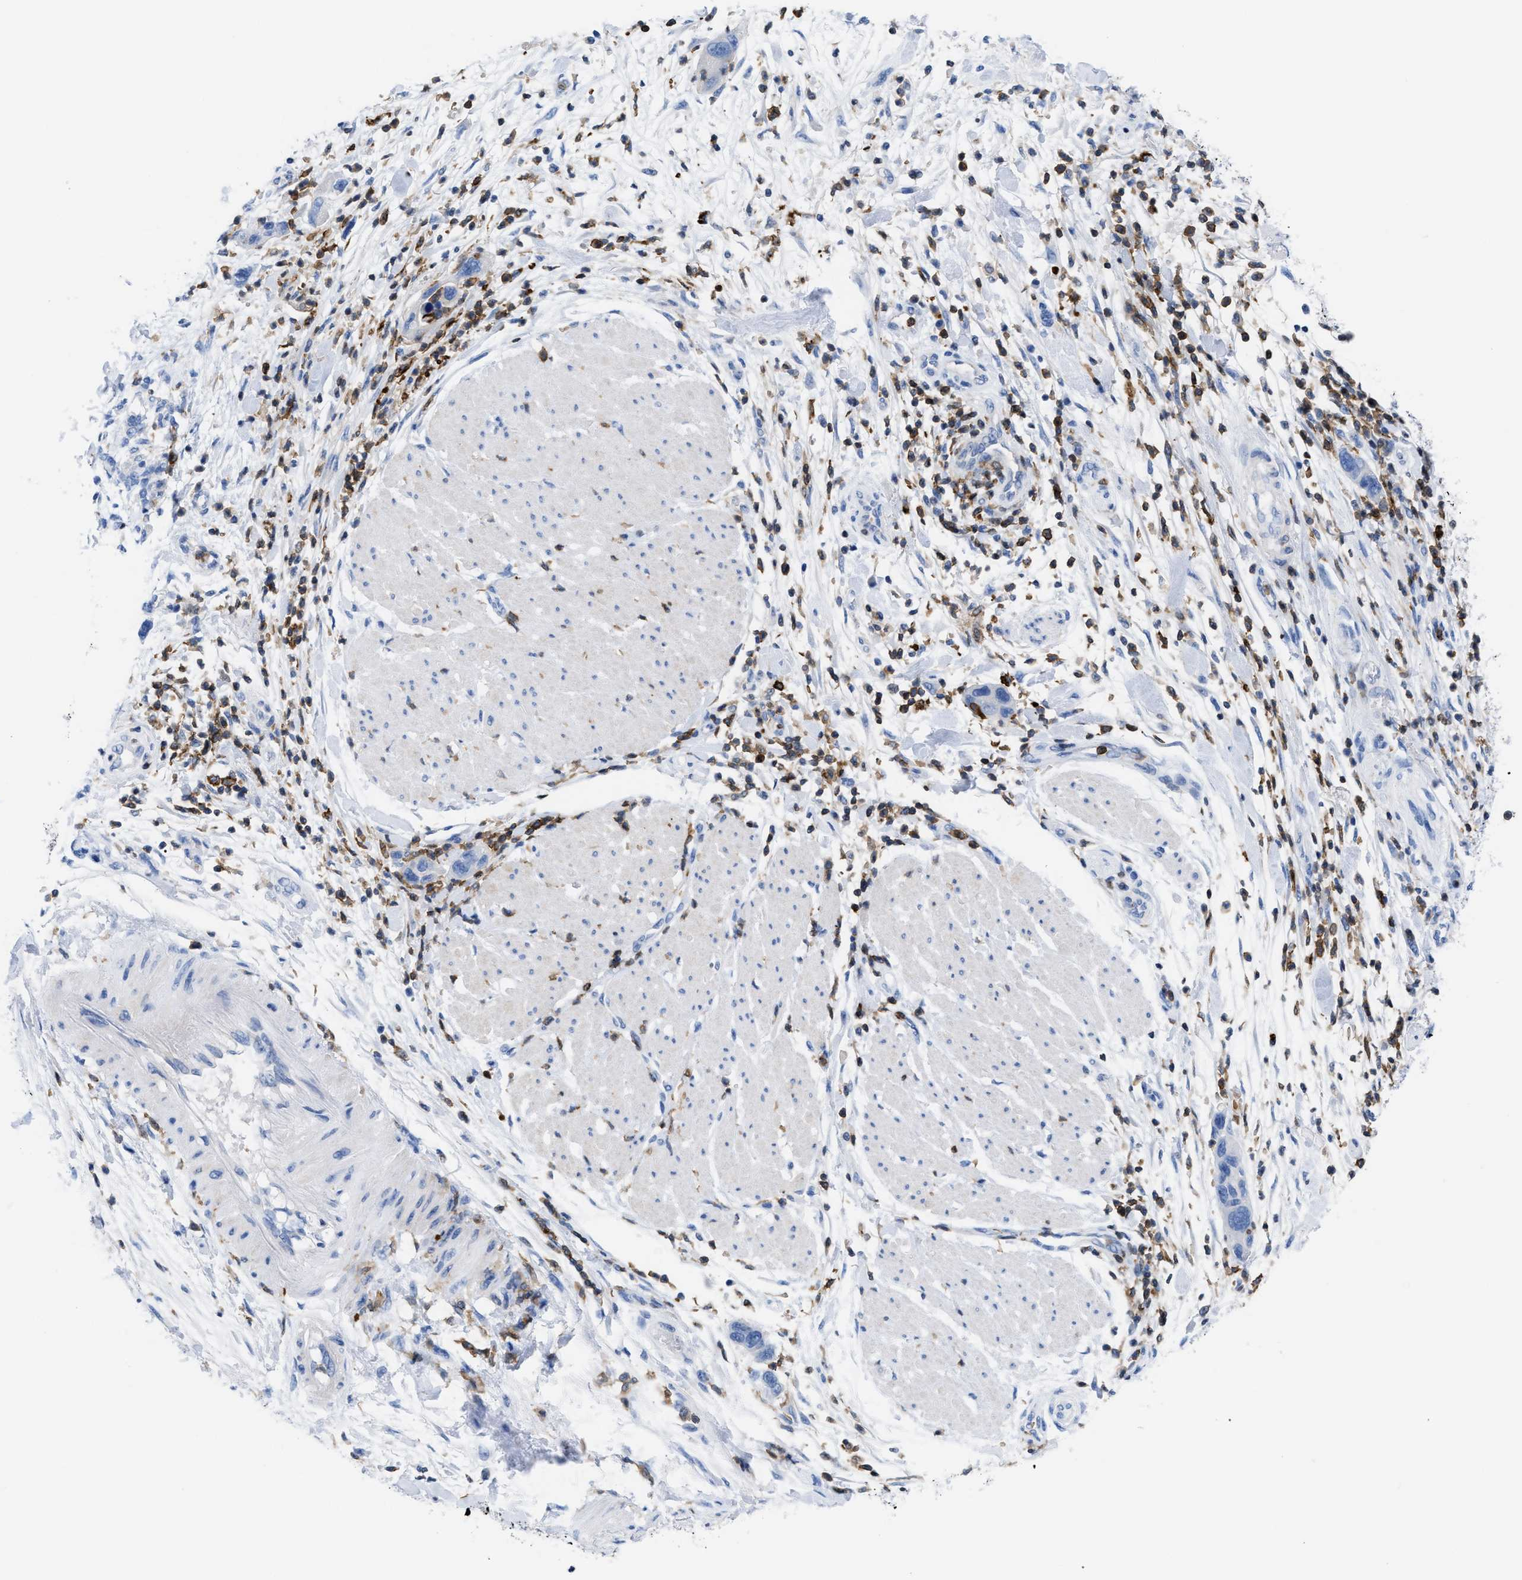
{"staining": {"intensity": "negative", "quantity": "none", "location": "none"}, "tissue": "pancreatic cancer", "cell_type": "Tumor cells", "image_type": "cancer", "snomed": [{"axis": "morphology", "description": "Normal tissue, NOS"}, {"axis": "morphology", "description": "Adenocarcinoma, NOS"}, {"axis": "topography", "description": "Pancreas"}], "caption": "Tumor cells are negative for protein expression in human pancreatic cancer (adenocarcinoma).", "gene": "LCP1", "patient": {"sex": "female", "age": 71}}